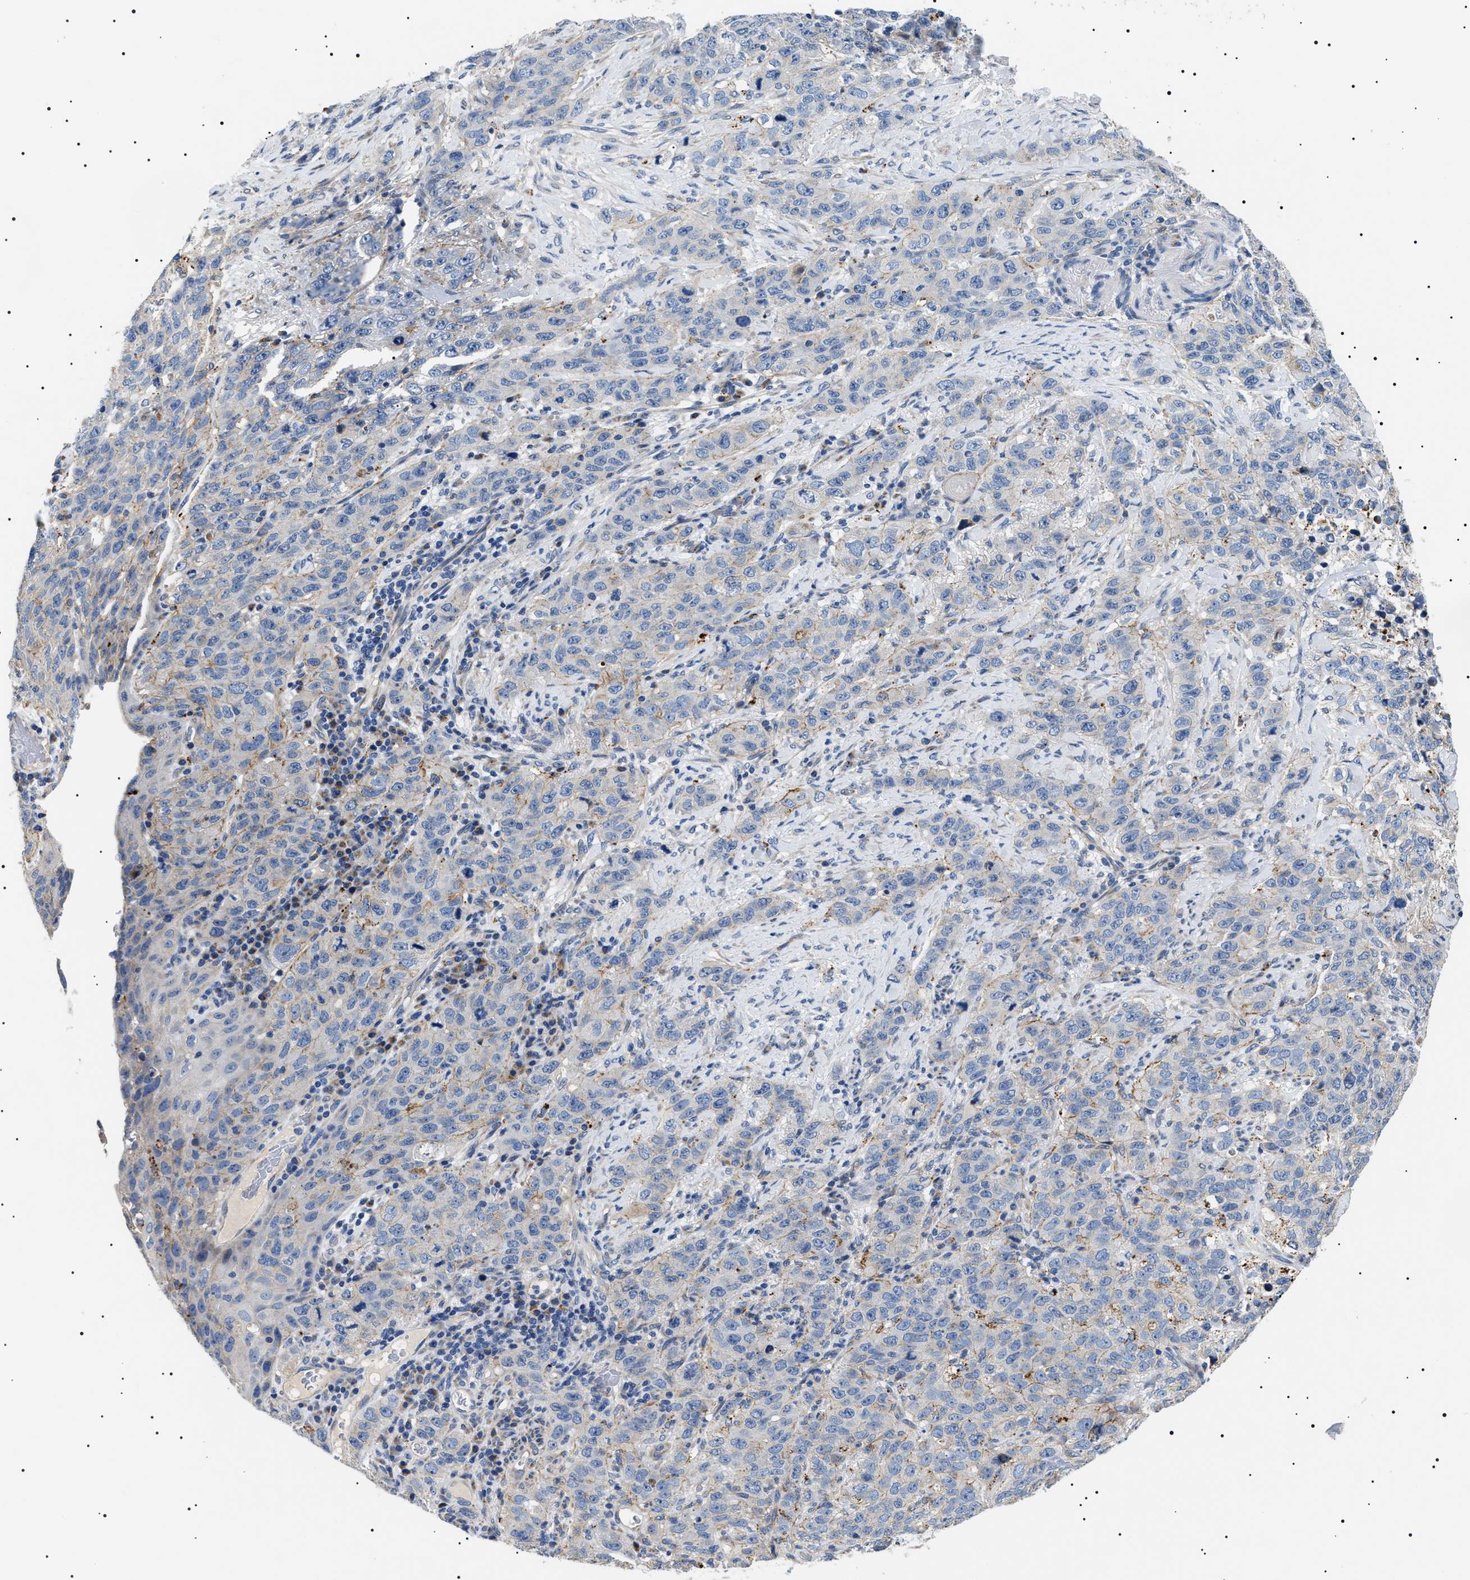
{"staining": {"intensity": "weak", "quantity": "<25%", "location": "cytoplasmic/membranous"}, "tissue": "stomach cancer", "cell_type": "Tumor cells", "image_type": "cancer", "snomed": [{"axis": "morphology", "description": "Adenocarcinoma, NOS"}, {"axis": "topography", "description": "Stomach"}], "caption": "There is no significant positivity in tumor cells of stomach cancer (adenocarcinoma).", "gene": "TMEM222", "patient": {"sex": "male", "age": 48}}